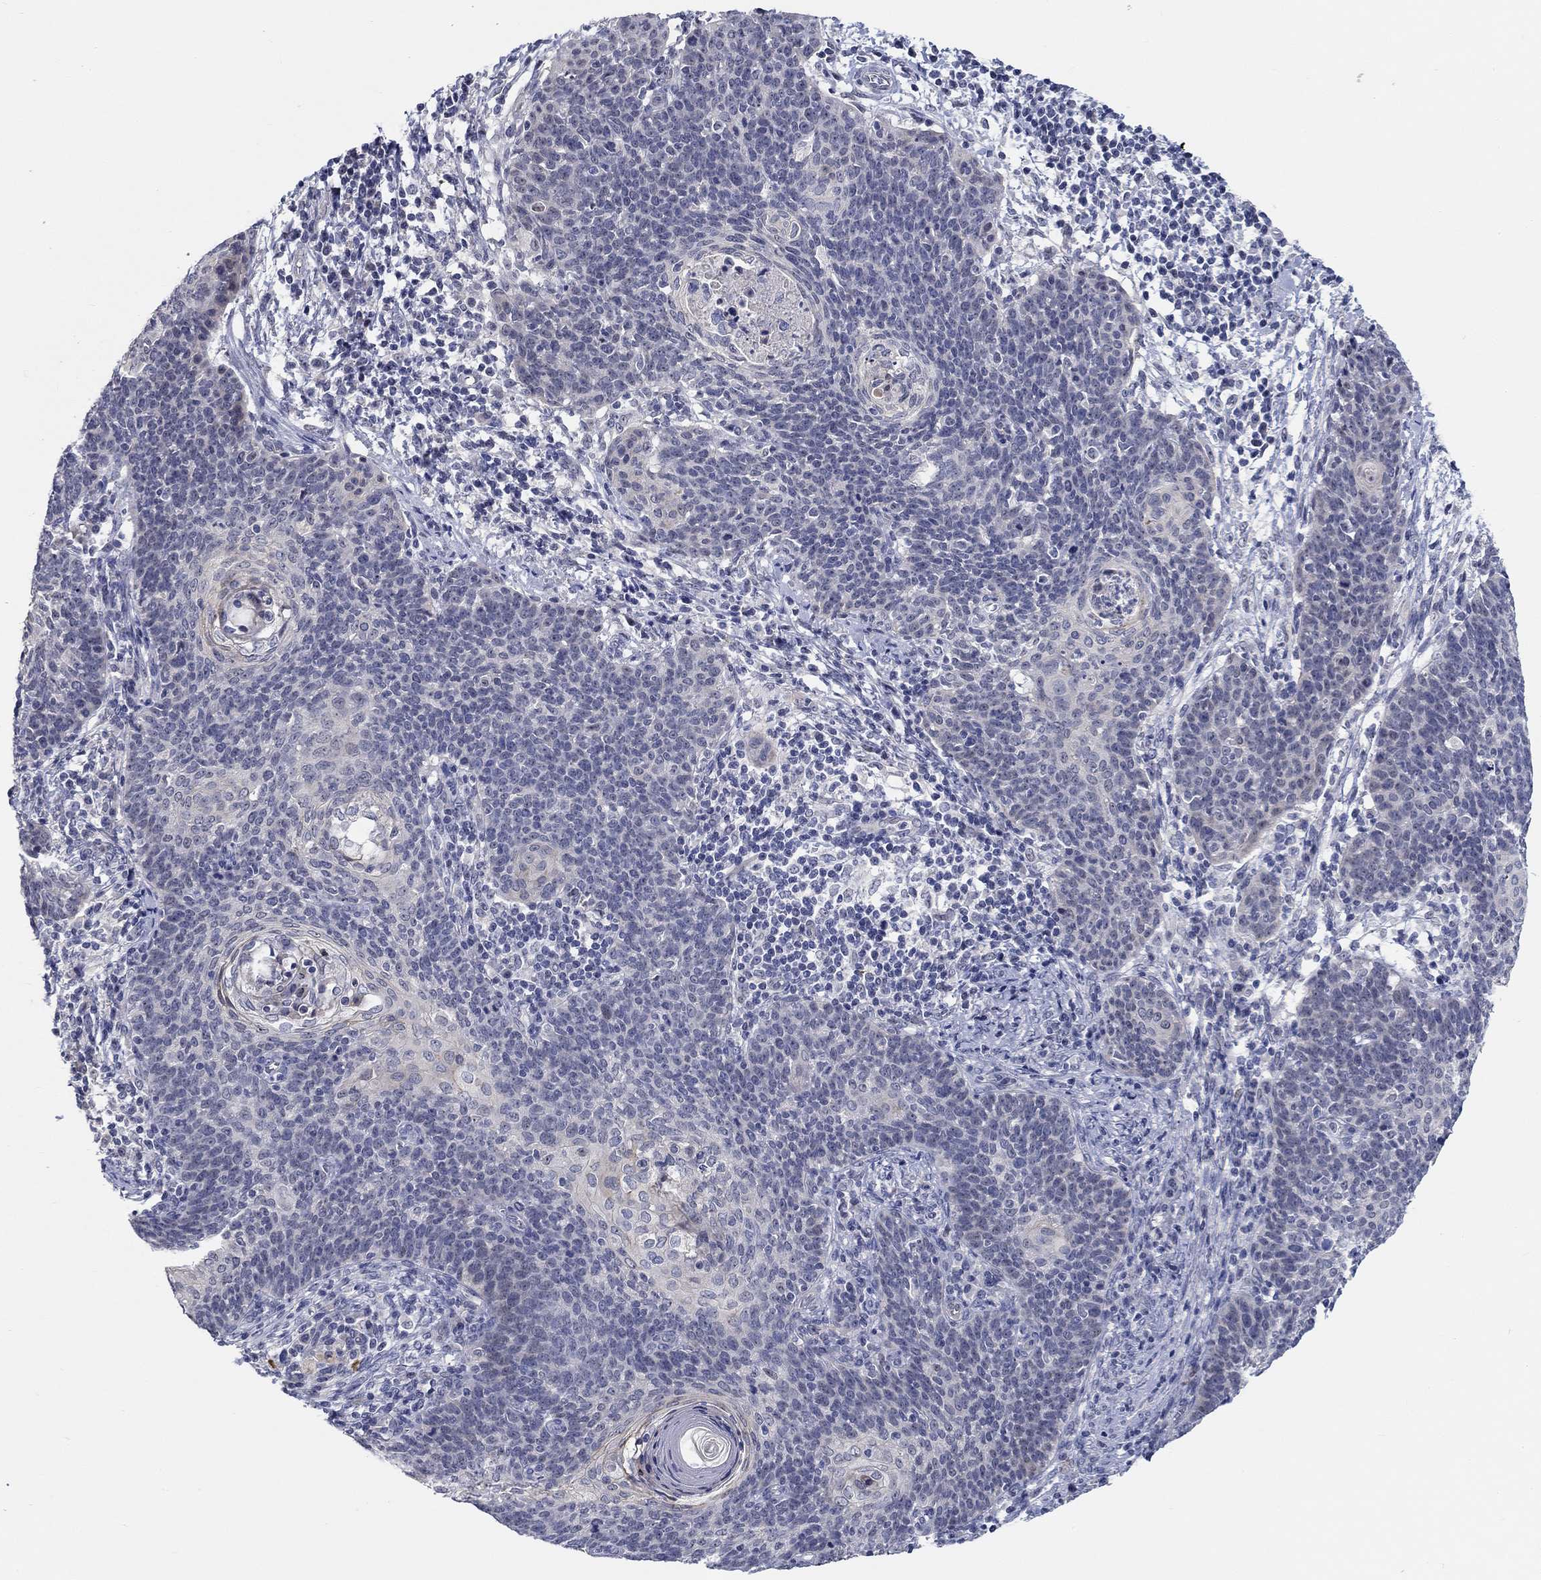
{"staining": {"intensity": "negative", "quantity": "none", "location": "none"}, "tissue": "cervical cancer", "cell_type": "Tumor cells", "image_type": "cancer", "snomed": [{"axis": "morphology", "description": "Squamous cell carcinoma, NOS"}, {"axis": "topography", "description": "Cervix"}], "caption": "Immunohistochemical staining of human cervical cancer displays no significant staining in tumor cells.", "gene": "SMIM18", "patient": {"sex": "female", "age": 39}}